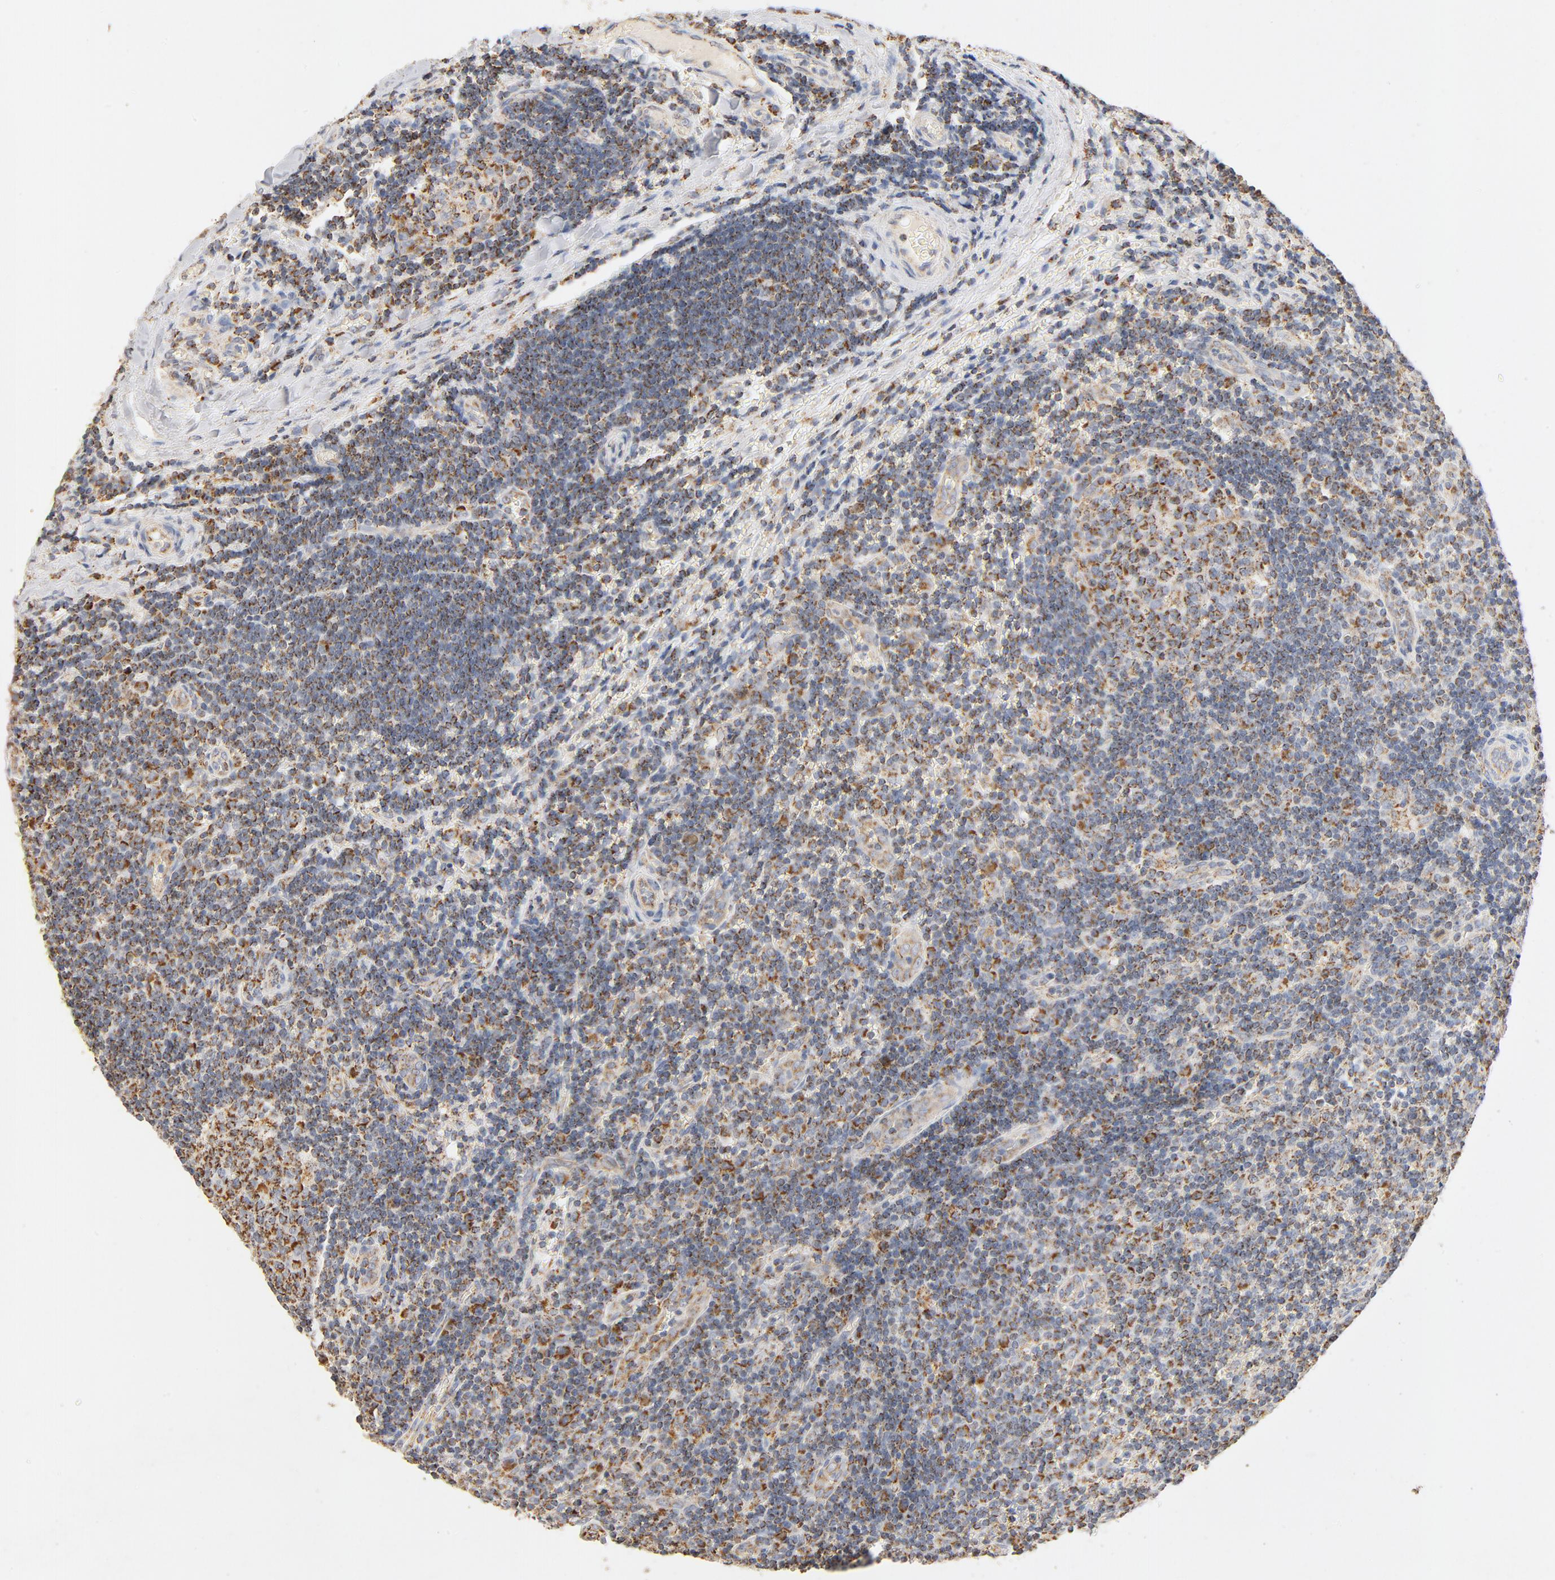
{"staining": {"intensity": "strong", "quantity": ">75%", "location": "cytoplasmic/membranous"}, "tissue": "lymph node", "cell_type": "Germinal center cells", "image_type": "normal", "snomed": [{"axis": "morphology", "description": "Normal tissue, NOS"}, {"axis": "topography", "description": "Lymph node"}, {"axis": "topography", "description": "Salivary gland"}], "caption": "Protein analysis of normal lymph node shows strong cytoplasmic/membranous positivity in about >75% of germinal center cells. (Stains: DAB in brown, nuclei in blue, Microscopy: brightfield microscopy at high magnification).", "gene": "COX4I1", "patient": {"sex": "male", "age": 8}}